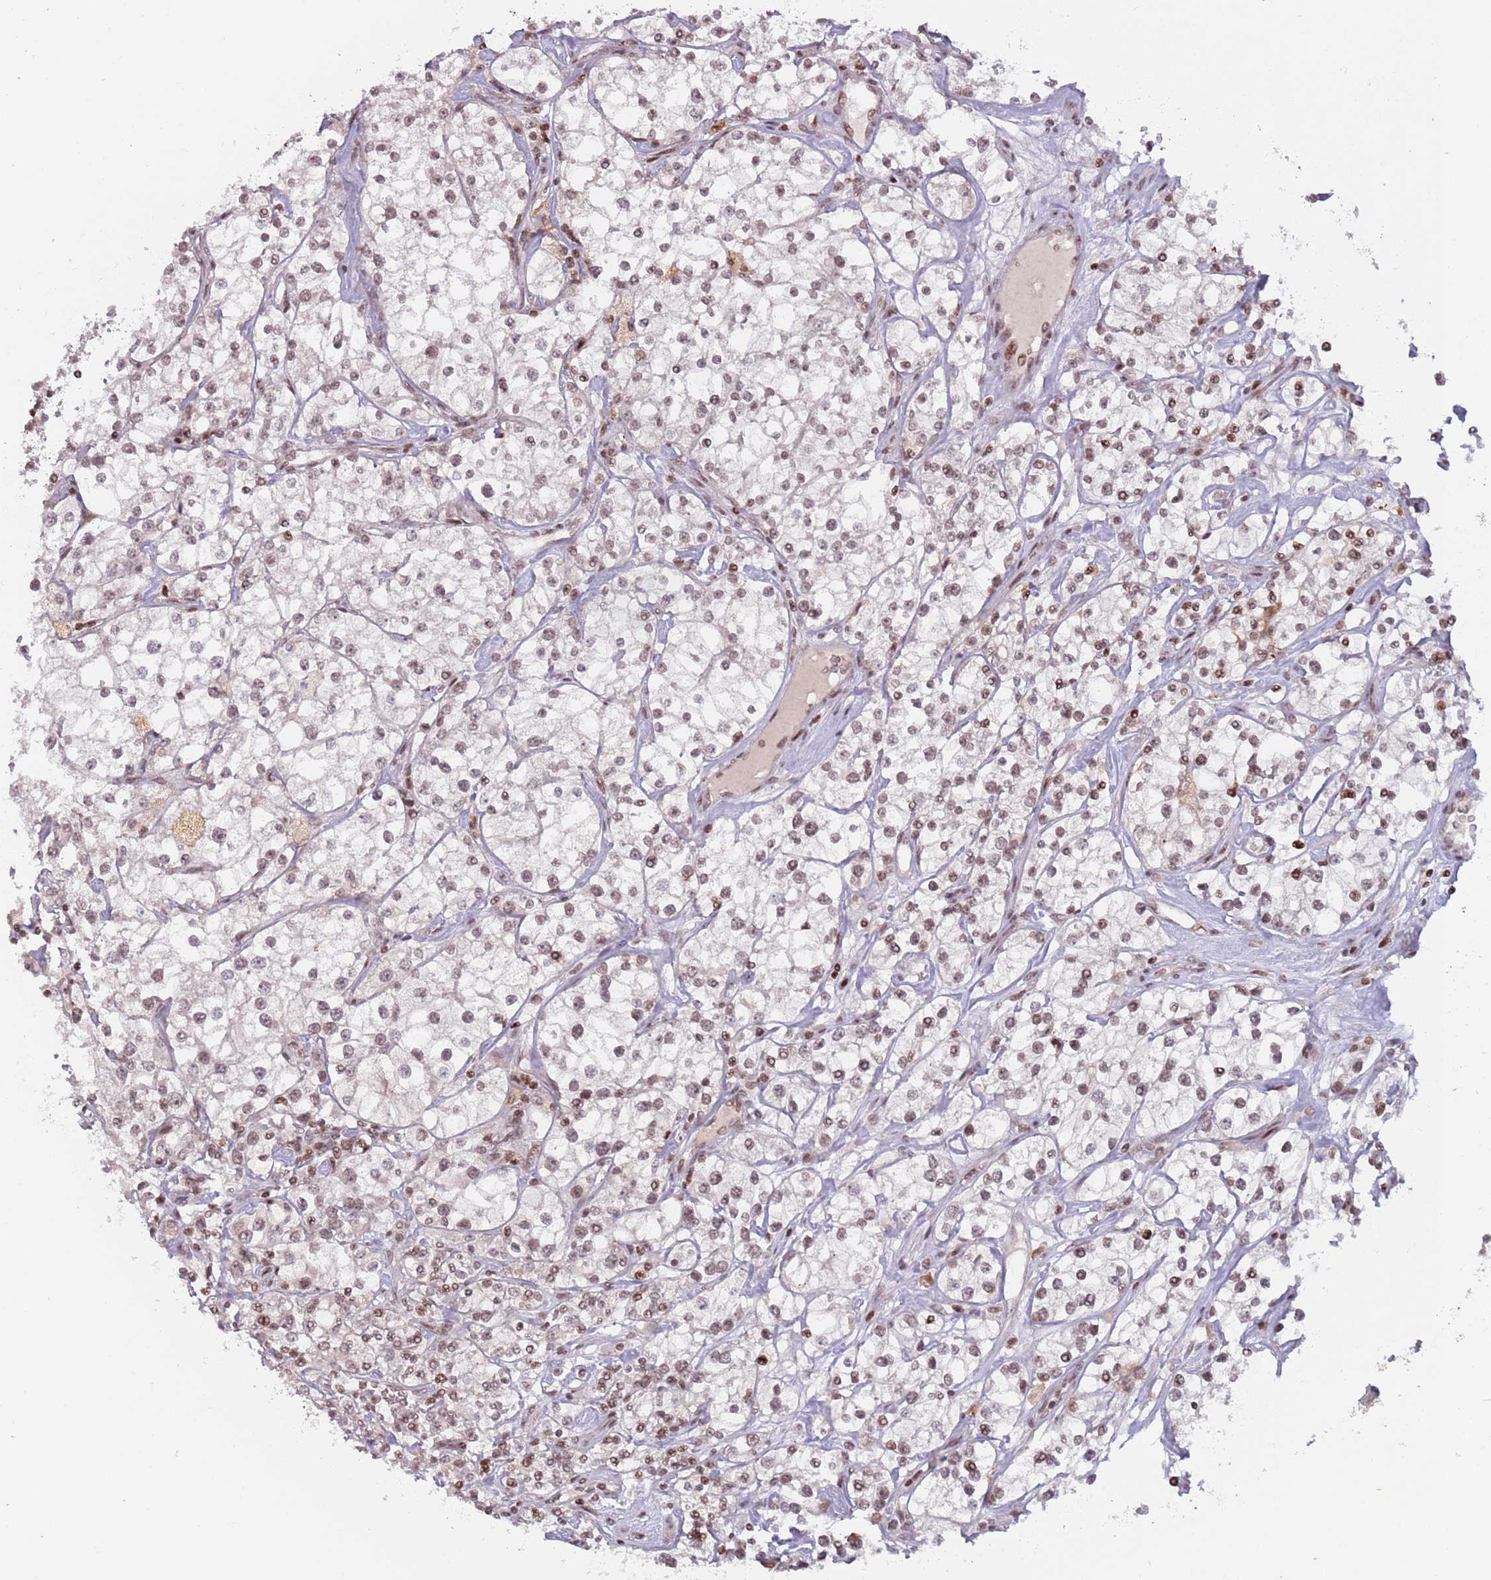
{"staining": {"intensity": "moderate", "quantity": ">75%", "location": "nuclear"}, "tissue": "renal cancer", "cell_type": "Tumor cells", "image_type": "cancer", "snomed": [{"axis": "morphology", "description": "Adenocarcinoma, NOS"}, {"axis": "topography", "description": "Kidney"}], "caption": "A medium amount of moderate nuclear staining is appreciated in about >75% of tumor cells in renal adenocarcinoma tissue.", "gene": "SH3RF3", "patient": {"sex": "male", "age": 77}}